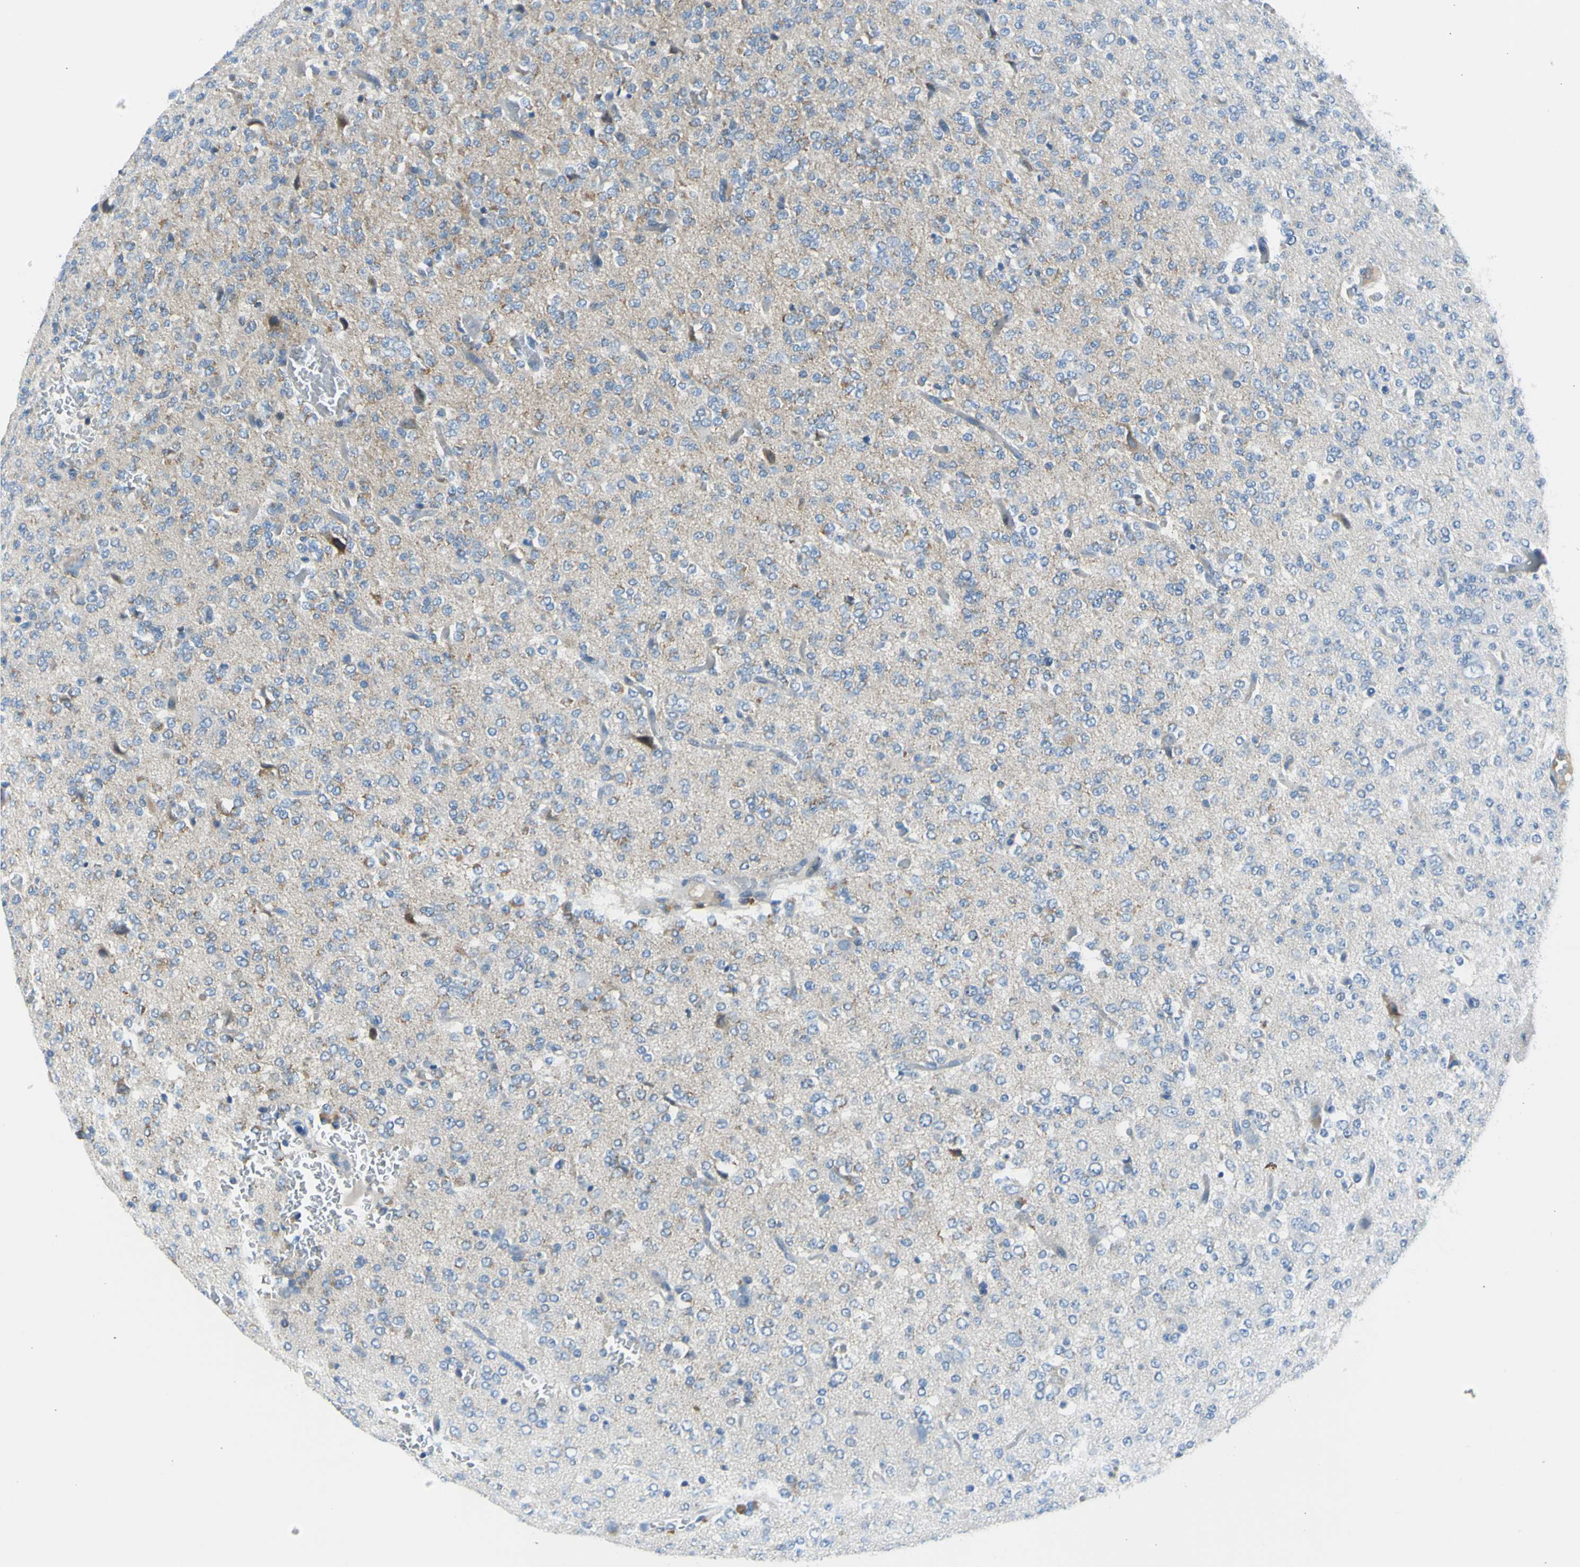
{"staining": {"intensity": "weak", "quantity": "25%-75%", "location": "cytoplasmic/membranous"}, "tissue": "glioma", "cell_type": "Tumor cells", "image_type": "cancer", "snomed": [{"axis": "morphology", "description": "Glioma, malignant, Low grade"}, {"axis": "topography", "description": "Brain"}], "caption": "Immunohistochemistry image of glioma stained for a protein (brown), which displays low levels of weak cytoplasmic/membranous positivity in approximately 25%-75% of tumor cells.", "gene": "NPHP3", "patient": {"sex": "male", "age": 38}}